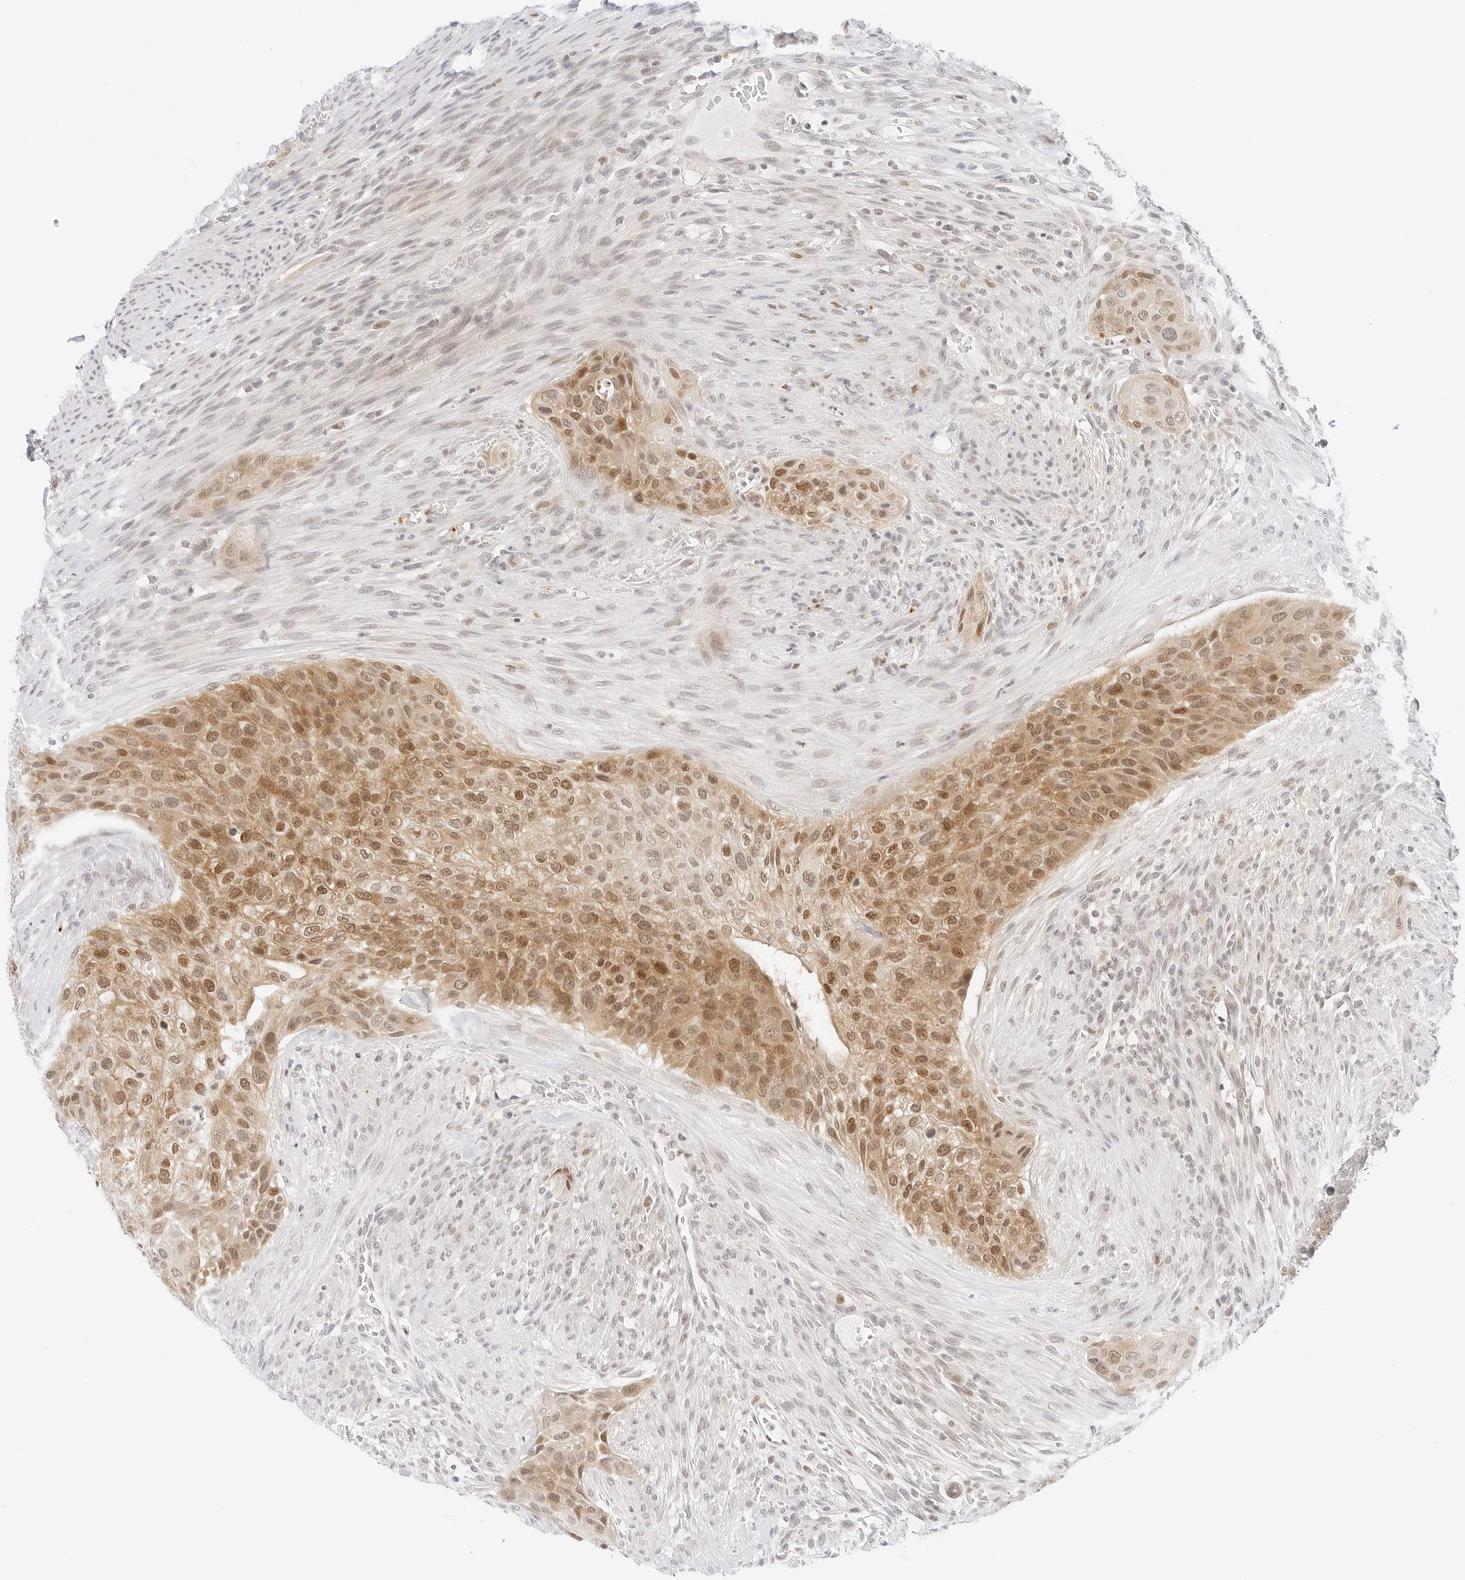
{"staining": {"intensity": "moderate", "quantity": ">75%", "location": "cytoplasmic/membranous,nuclear"}, "tissue": "urothelial cancer", "cell_type": "Tumor cells", "image_type": "cancer", "snomed": [{"axis": "morphology", "description": "Urothelial carcinoma, High grade"}, {"axis": "topography", "description": "Urinary bladder"}], "caption": "High-grade urothelial carcinoma stained with immunohistochemistry demonstrates moderate cytoplasmic/membranous and nuclear staining in approximately >75% of tumor cells. The staining was performed using DAB (3,3'-diaminobenzidine), with brown indicating positive protein expression. Nuclei are stained blue with hematoxylin.", "gene": "POLR3C", "patient": {"sex": "male", "age": 35}}